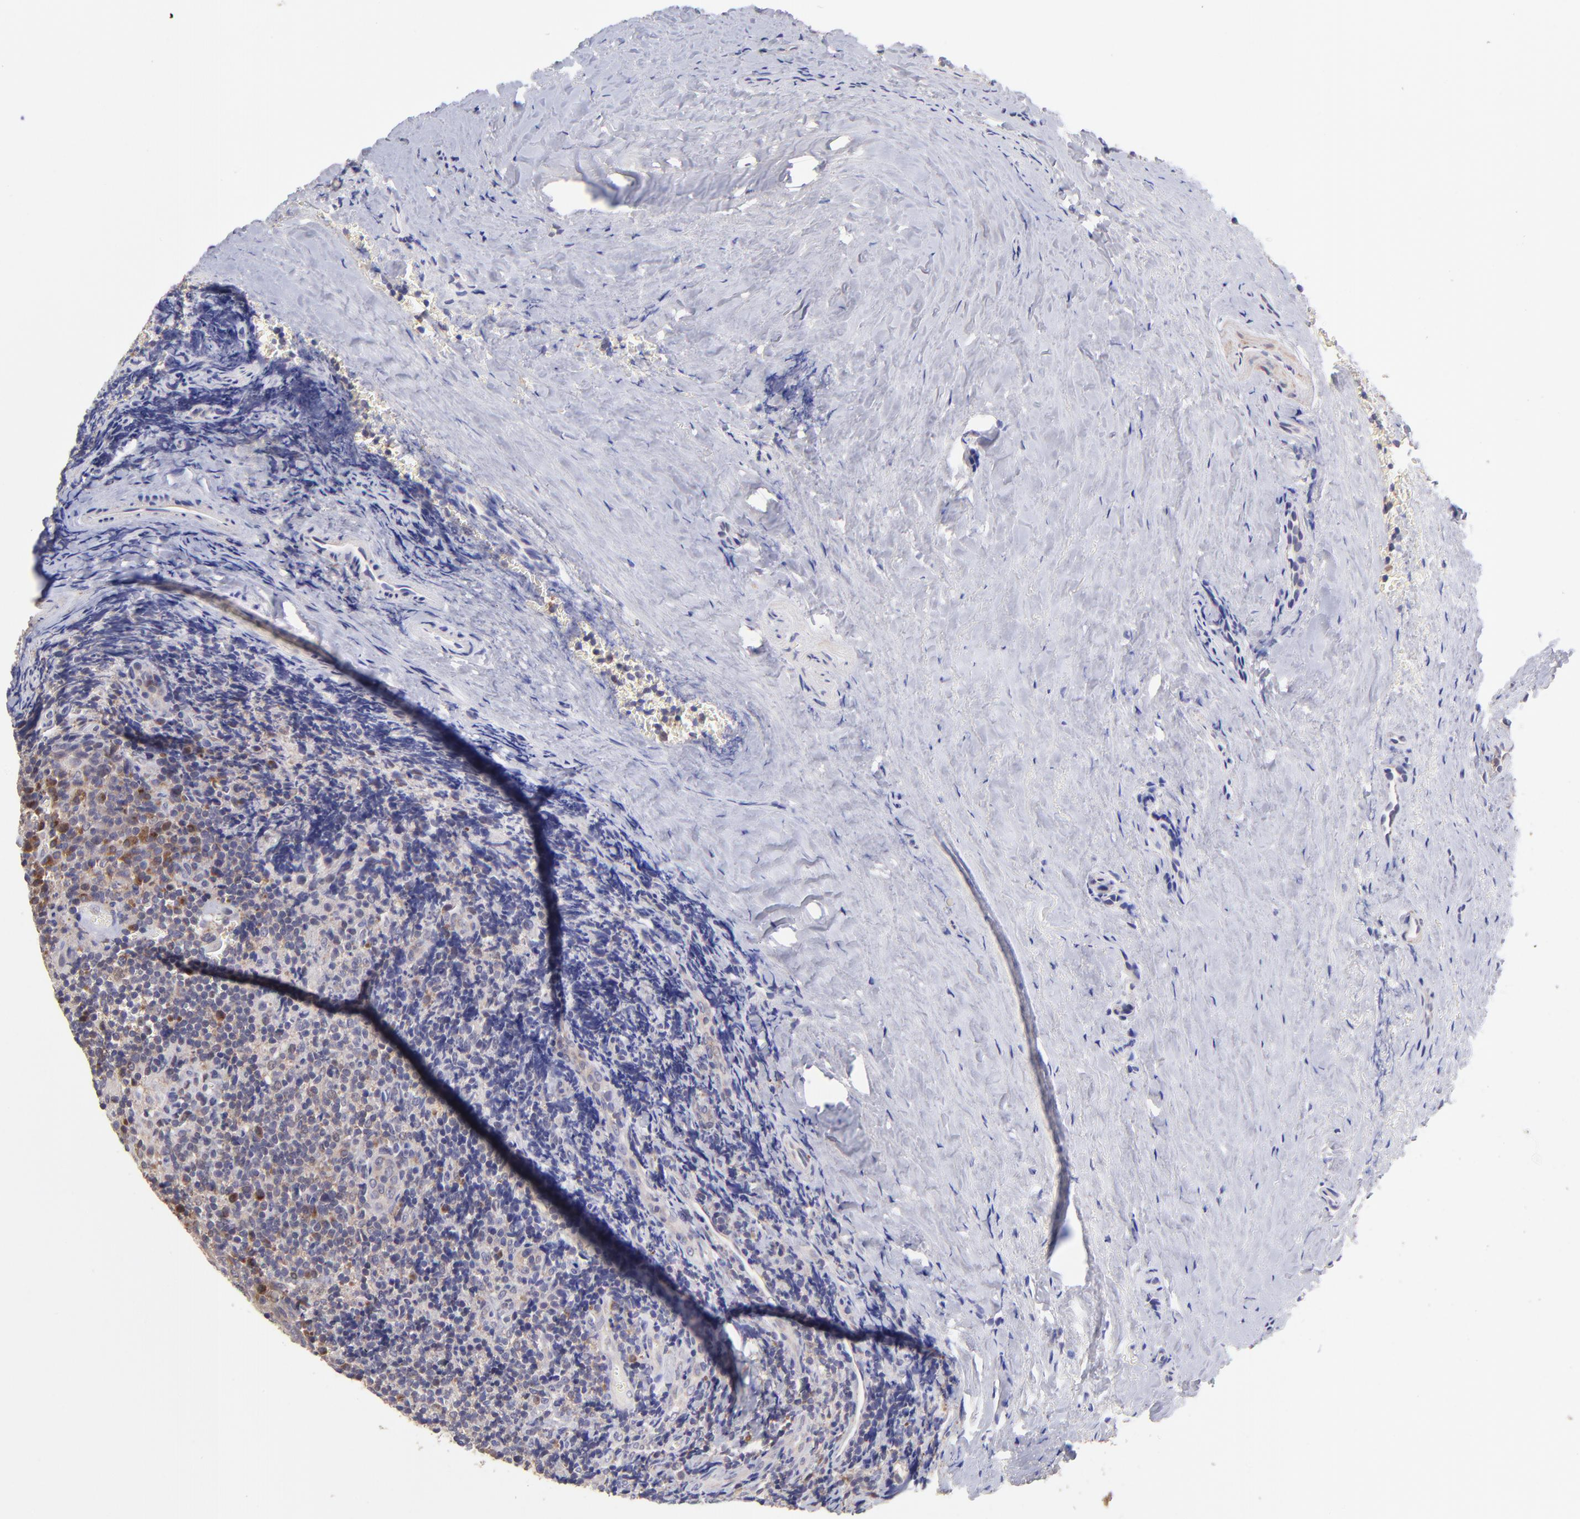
{"staining": {"intensity": "moderate", "quantity": ">75%", "location": "cytoplasmic/membranous"}, "tissue": "tonsil", "cell_type": "Germinal center cells", "image_type": "normal", "snomed": [{"axis": "morphology", "description": "Normal tissue, NOS"}, {"axis": "topography", "description": "Tonsil"}], "caption": "The image reveals staining of unremarkable tonsil, revealing moderate cytoplasmic/membranous protein expression (brown color) within germinal center cells.", "gene": "NSF", "patient": {"sex": "male", "age": 20}}